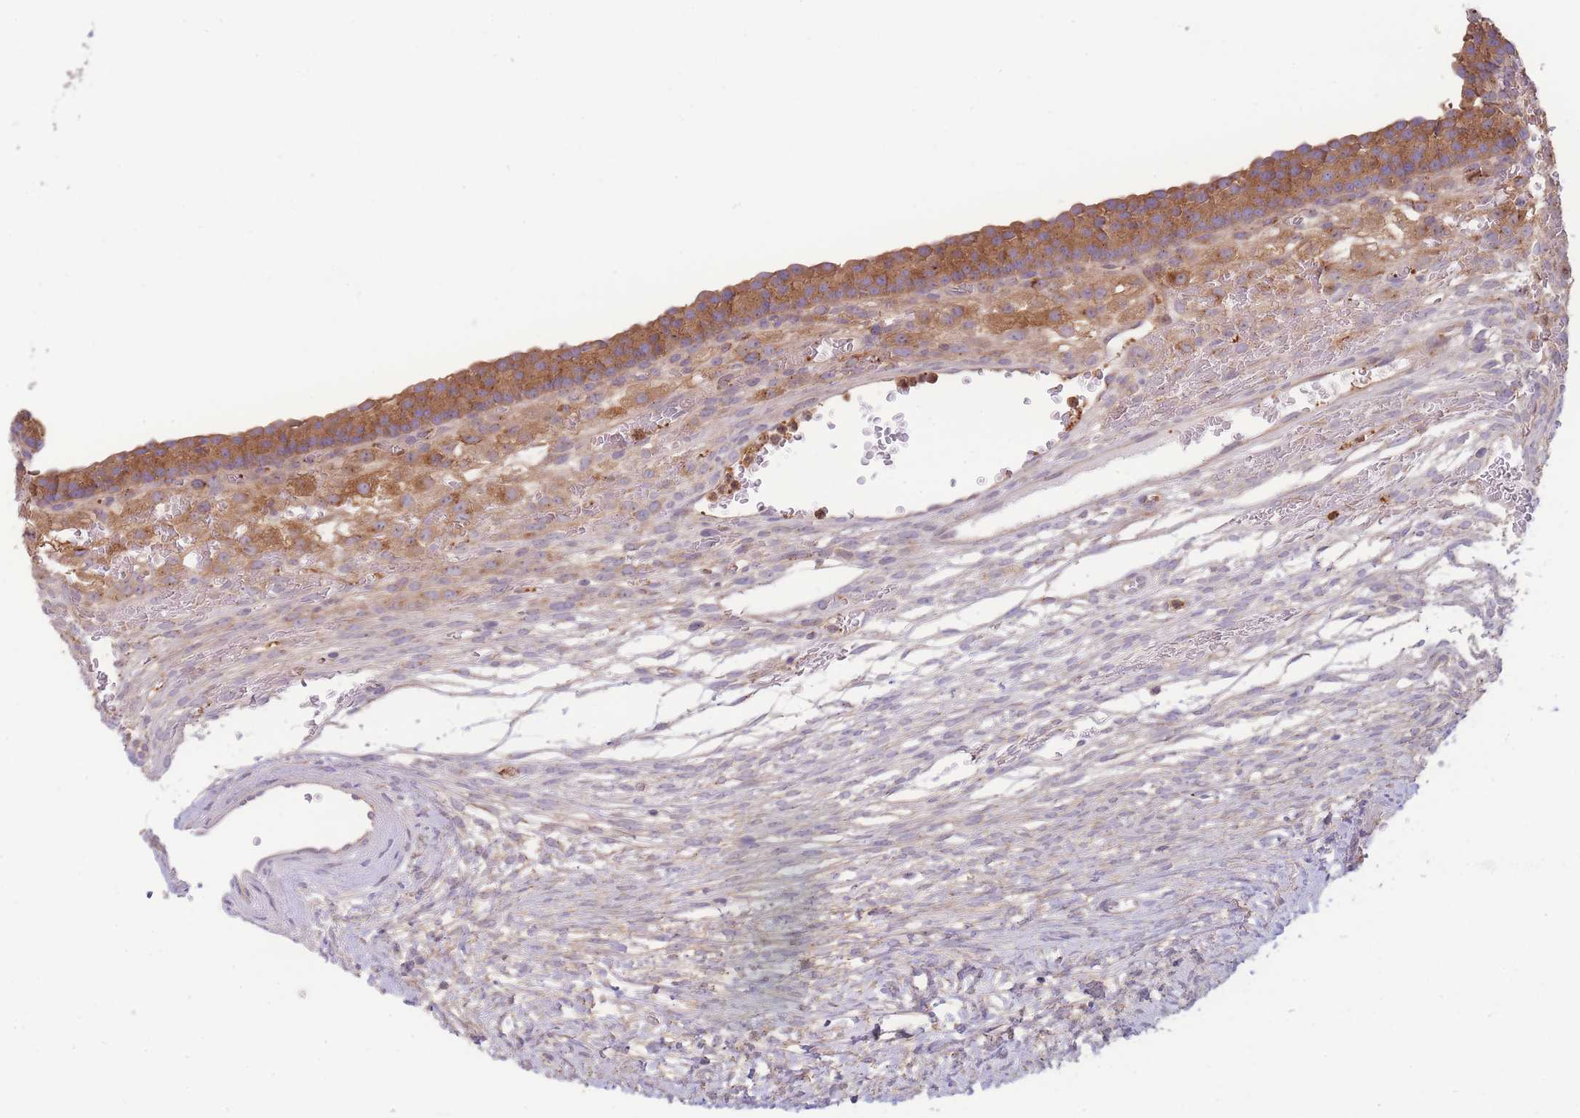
{"staining": {"intensity": "moderate", "quantity": ">75%", "location": "cytoplasmic/membranous"}, "tissue": "ovary", "cell_type": "Follicle cells", "image_type": "normal", "snomed": [{"axis": "morphology", "description": "Normal tissue, NOS"}, {"axis": "topography", "description": "Ovary"}], "caption": "Protein expression analysis of unremarkable ovary displays moderate cytoplasmic/membranous expression in about >75% of follicle cells. The protein of interest is shown in brown color, while the nuclei are stained blue.", "gene": "STEAP3", "patient": {"sex": "female", "age": 39}}